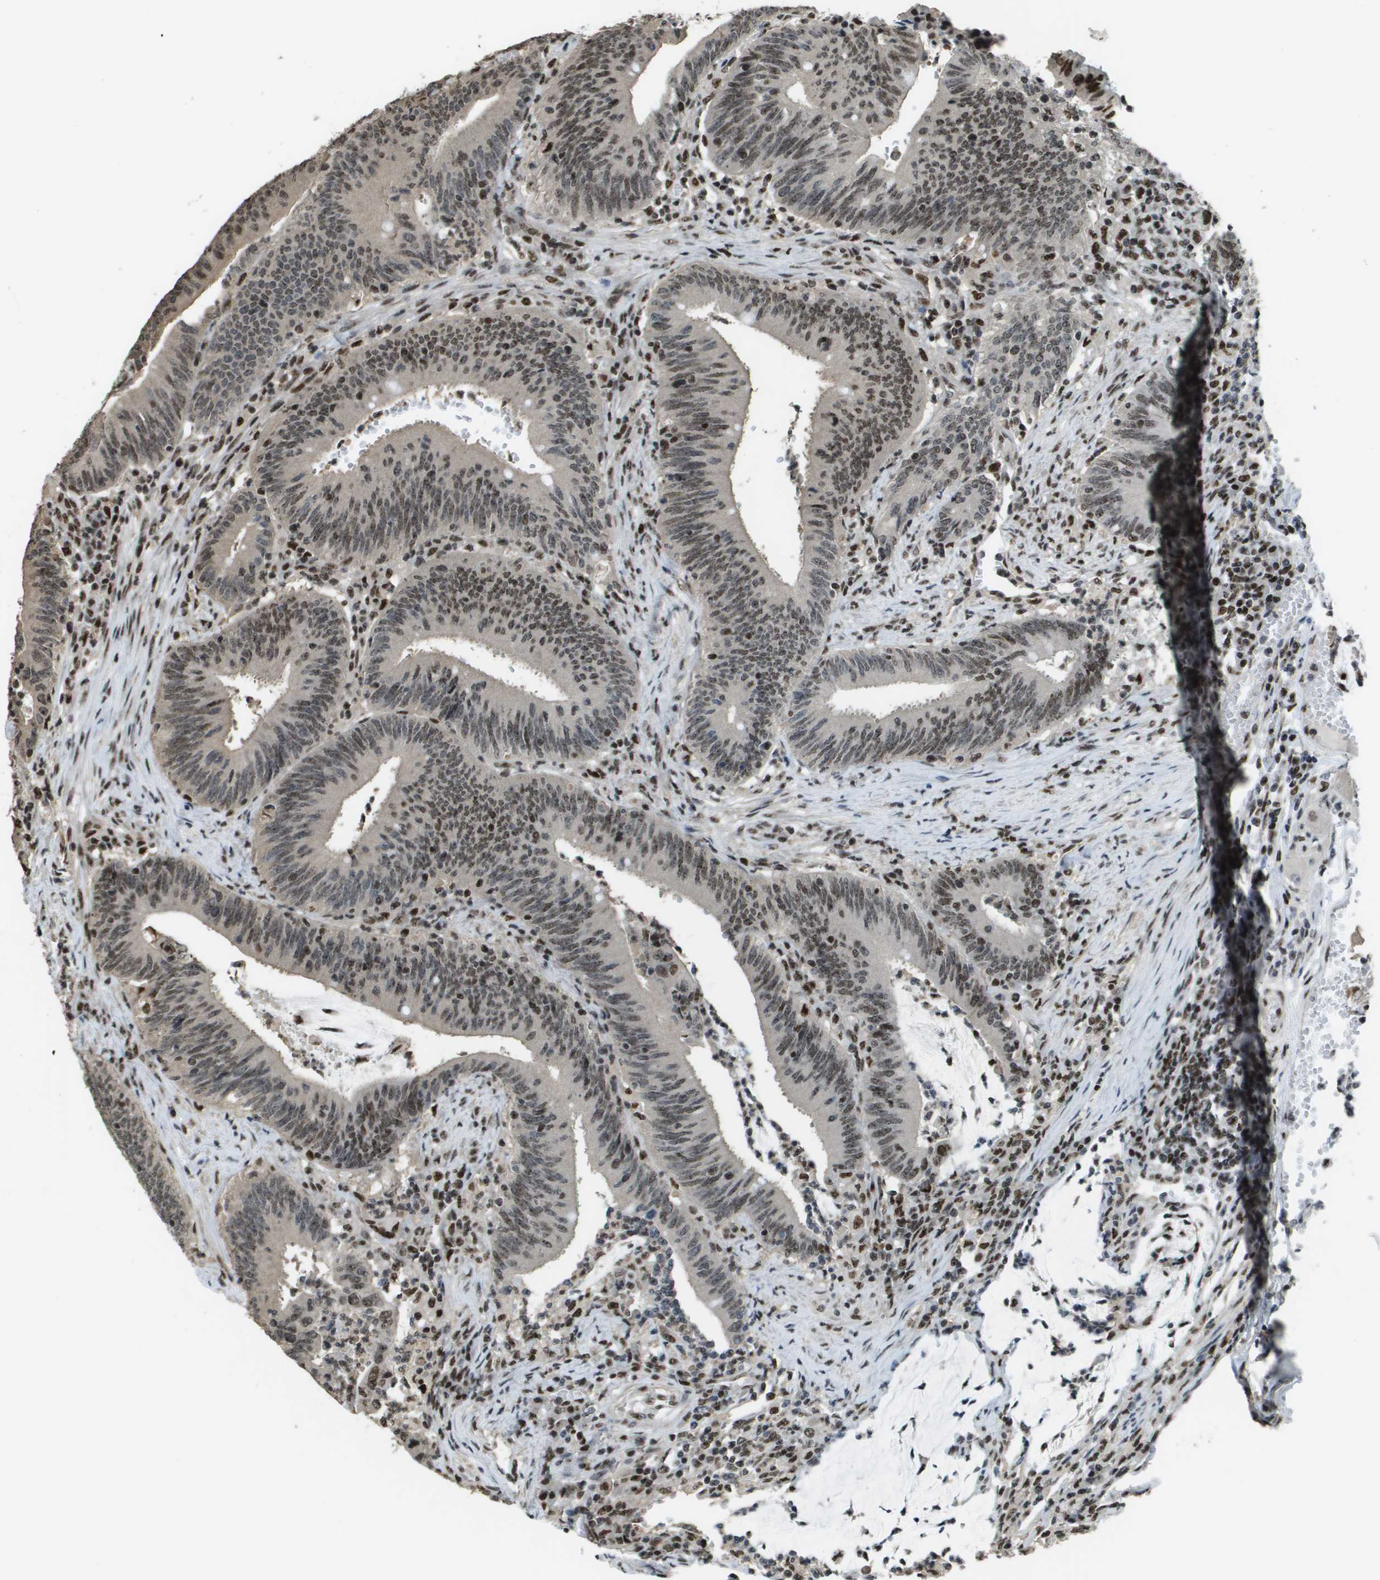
{"staining": {"intensity": "moderate", "quantity": ">75%", "location": "nuclear"}, "tissue": "colorectal cancer", "cell_type": "Tumor cells", "image_type": "cancer", "snomed": [{"axis": "morphology", "description": "Normal tissue, NOS"}, {"axis": "morphology", "description": "Adenocarcinoma, NOS"}, {"axis": "topography", "description": "Rectum"}], "caption": "Approximately >75% of tumor cells in human colorectal cancer (adenocarcinoma) show moderate nuclear protein positivity as visualized by brown immunohistochemical staining.", "gene": "SP100", "patient": {"sex": "female", "age": 66}}